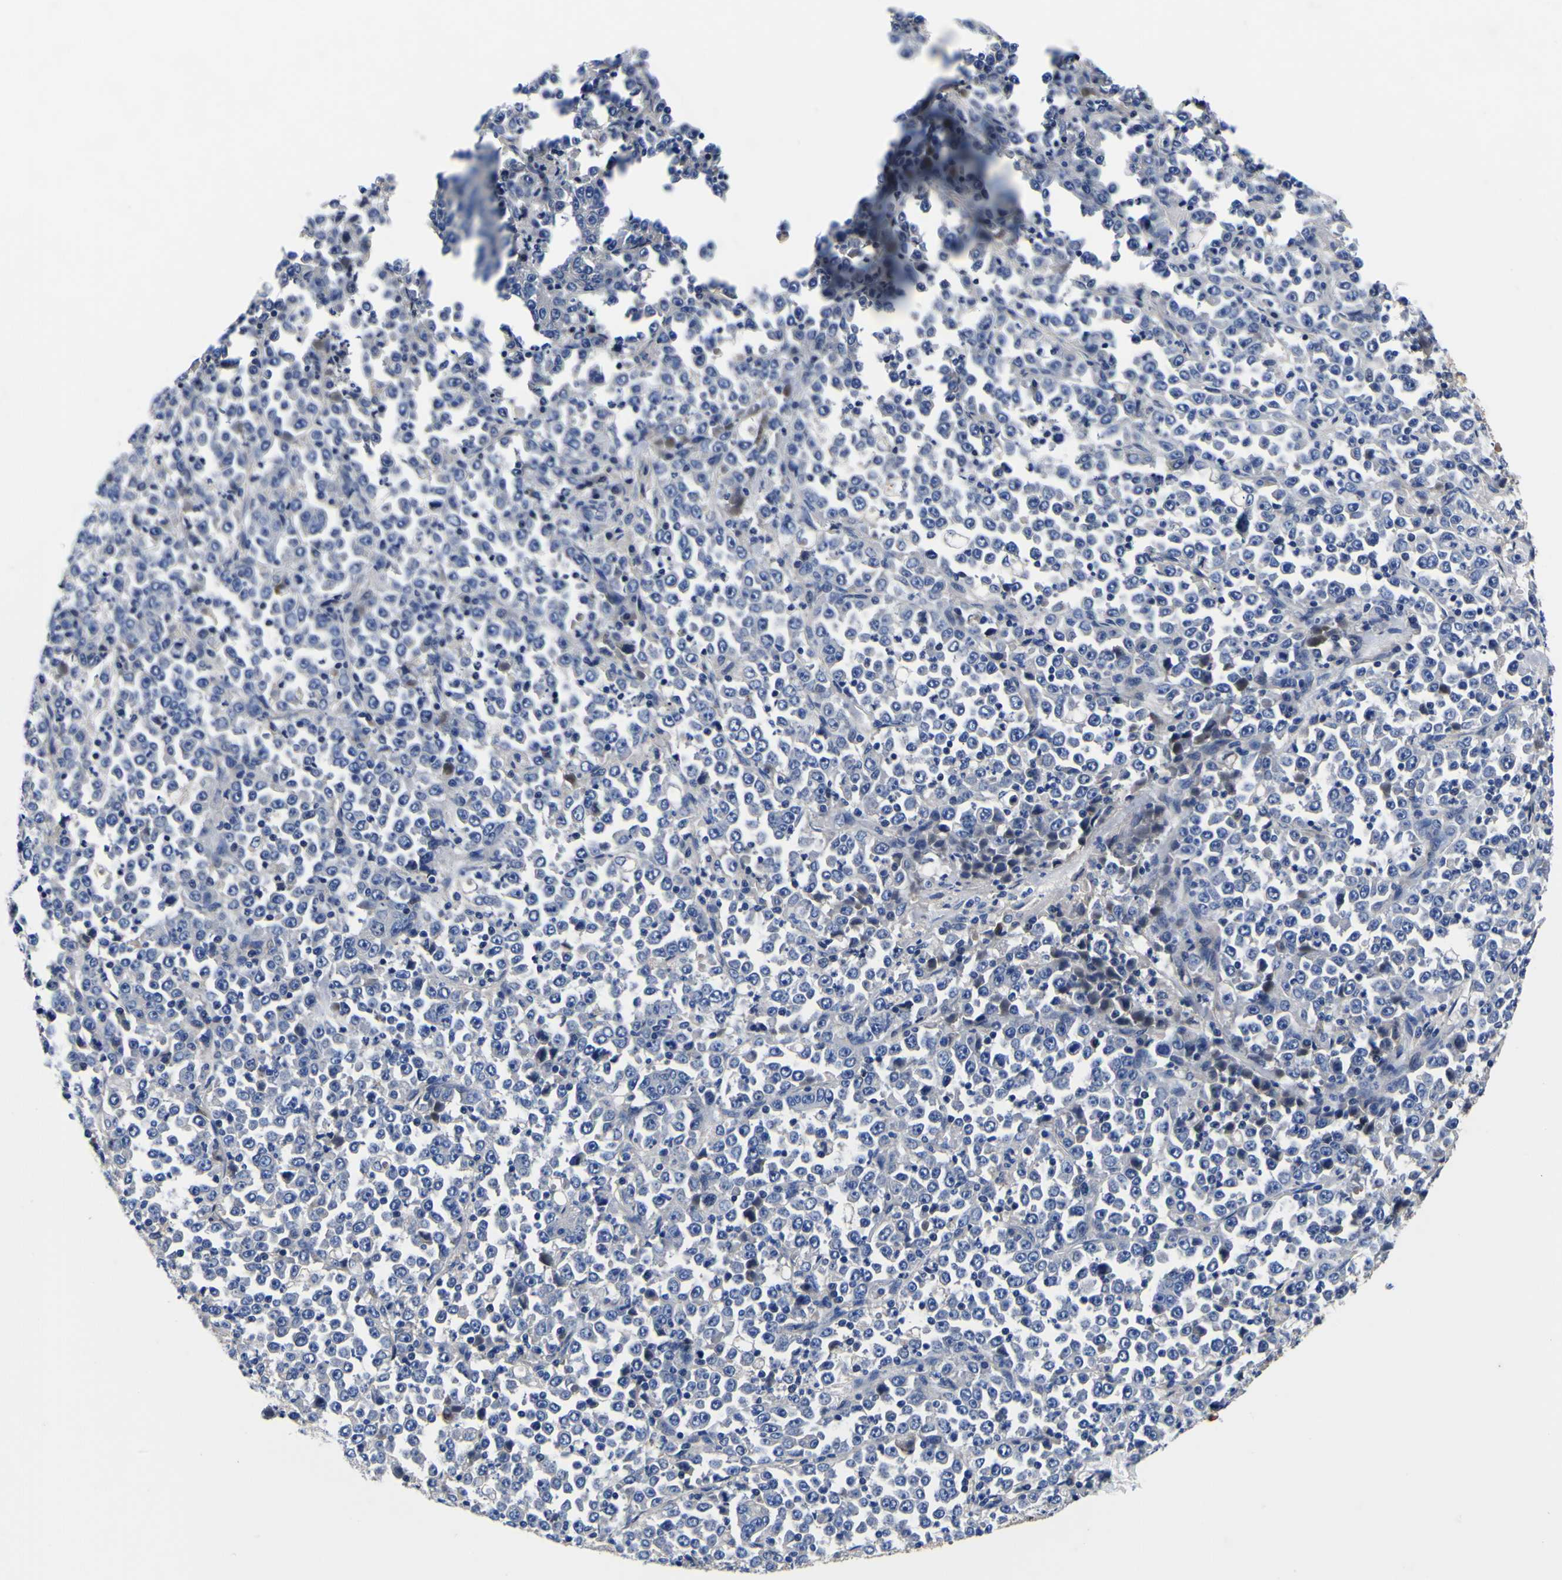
{"staining": {"intensity": "negative", "quantity": "none", "location": "none"}, "tissue": "stomach cancer", "cell_type": "Tumor cells", "image_type": "cancer", "snomed": [{"axis": "morphology", "description": "Normal tissue, NOS"}, {"axis": "morphology", "description": "Adenocarcinoma, NOS"}, {"axis": "topography", "description": "Stomach, upper"}, {"axis": "topography", "description": "Stomach"}], "caption": "A high-resolution histopathology image shows immunohistochemistry staining of stomach adenocarcinoma, which displays no significant staining in tumor cells.", "gene": "VASN", "patient": {"sex": "male", "age": 59}}